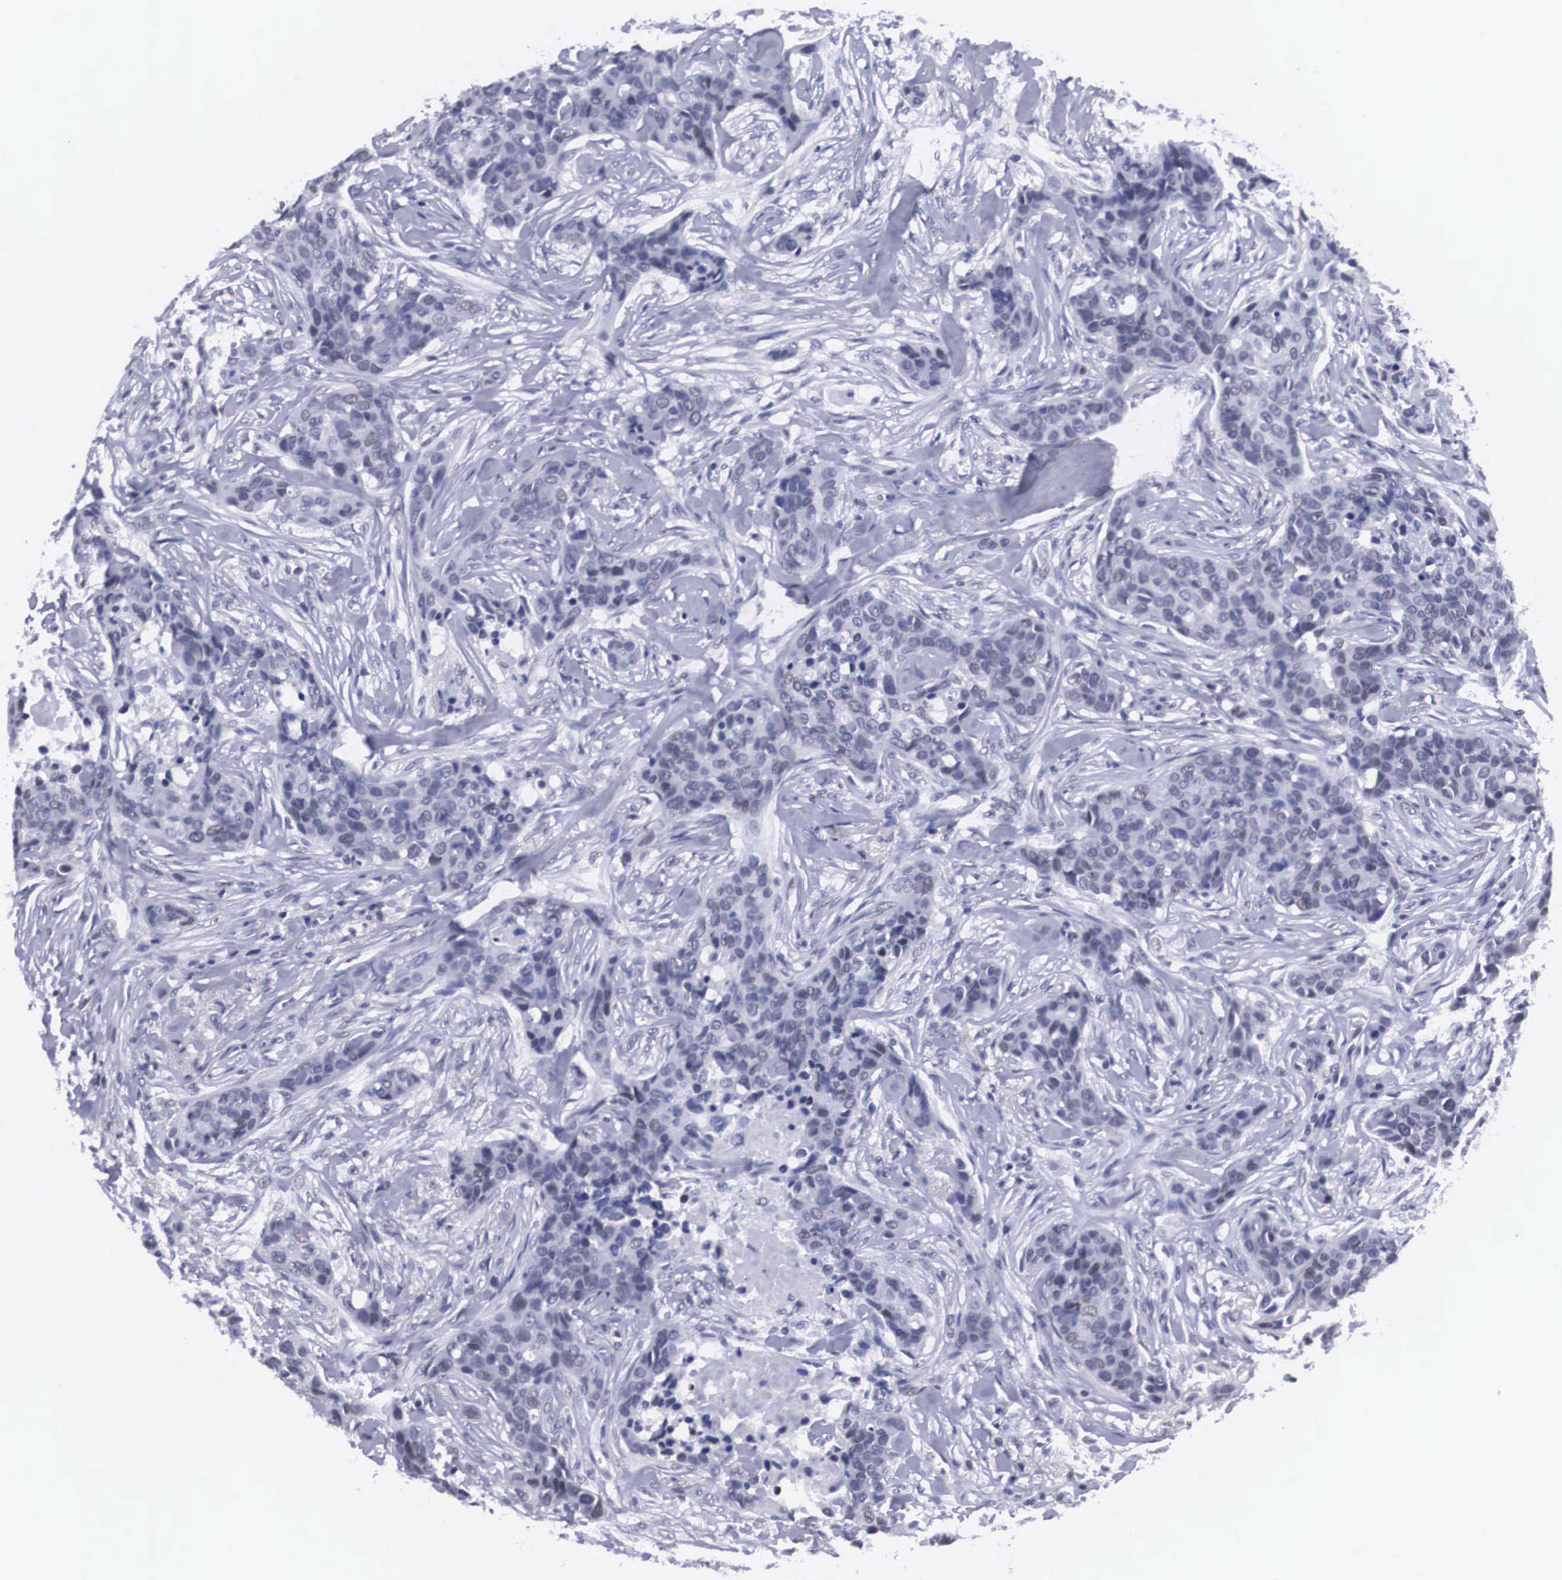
{"staining": {"intensity": "negative", "quantity": "none", "location": "none"}, "tissue": "breast cancer", "cell_type": "Tumor cells", "image_type": "cancer", "snomed": [{"axis": "morphology", "description": "Duct carcinoma"}, {"axis": "topography", "description": "Breast"}], "caption": "High power microscopy micrograph of an immunohistochemistry (IHC) image of breast cancer (intraductal carcinoma), revealing no significant staining in tumor cells. (Immunohistochemistry, brightfield microscopy, high magnification).", "gene": "C22orf31", "patient": {"sex": "female", "age": 91}}